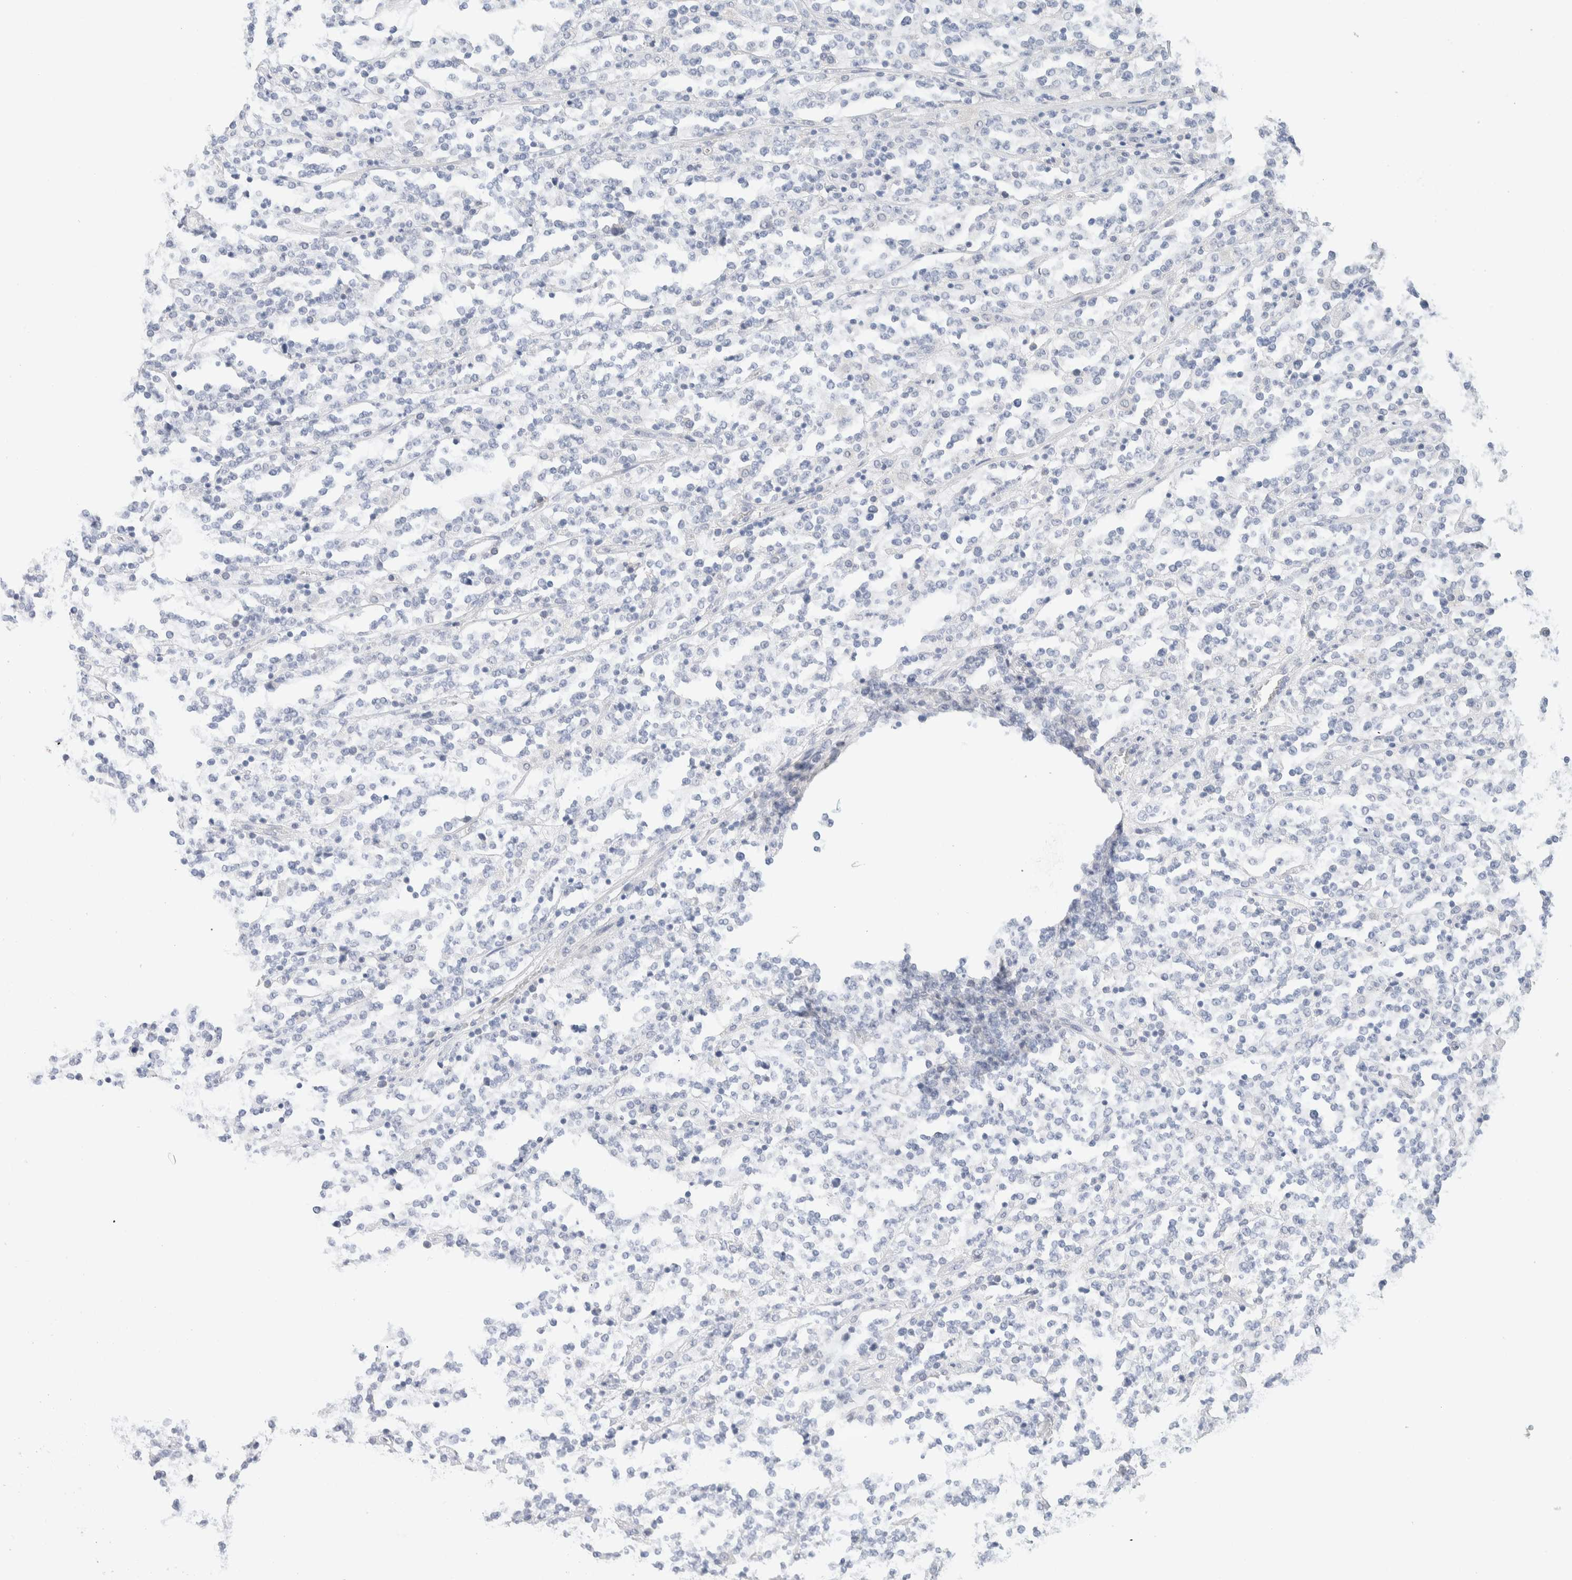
{"staining": {"intensity": "negative", "quantity": "none", "location": "none"}, "tissue": "lymphoma", "cell_type": "Tumor cells", "image_type": "cancer", "snomed": [{"axis": "morphology", "description": "Malignant lymphoma, non-Hodgkin's type, High grade"}, {"axis": "topography", "description": "Soft tissue"}], "caption": "Immunohistochemistry histopathology image of neoplastic tissue: human lymphoma stained with DAB exhibits no significant protein expression in tumor cells.", "gene": "RIDA", "patient": {"sex": "male", "age": 18}}